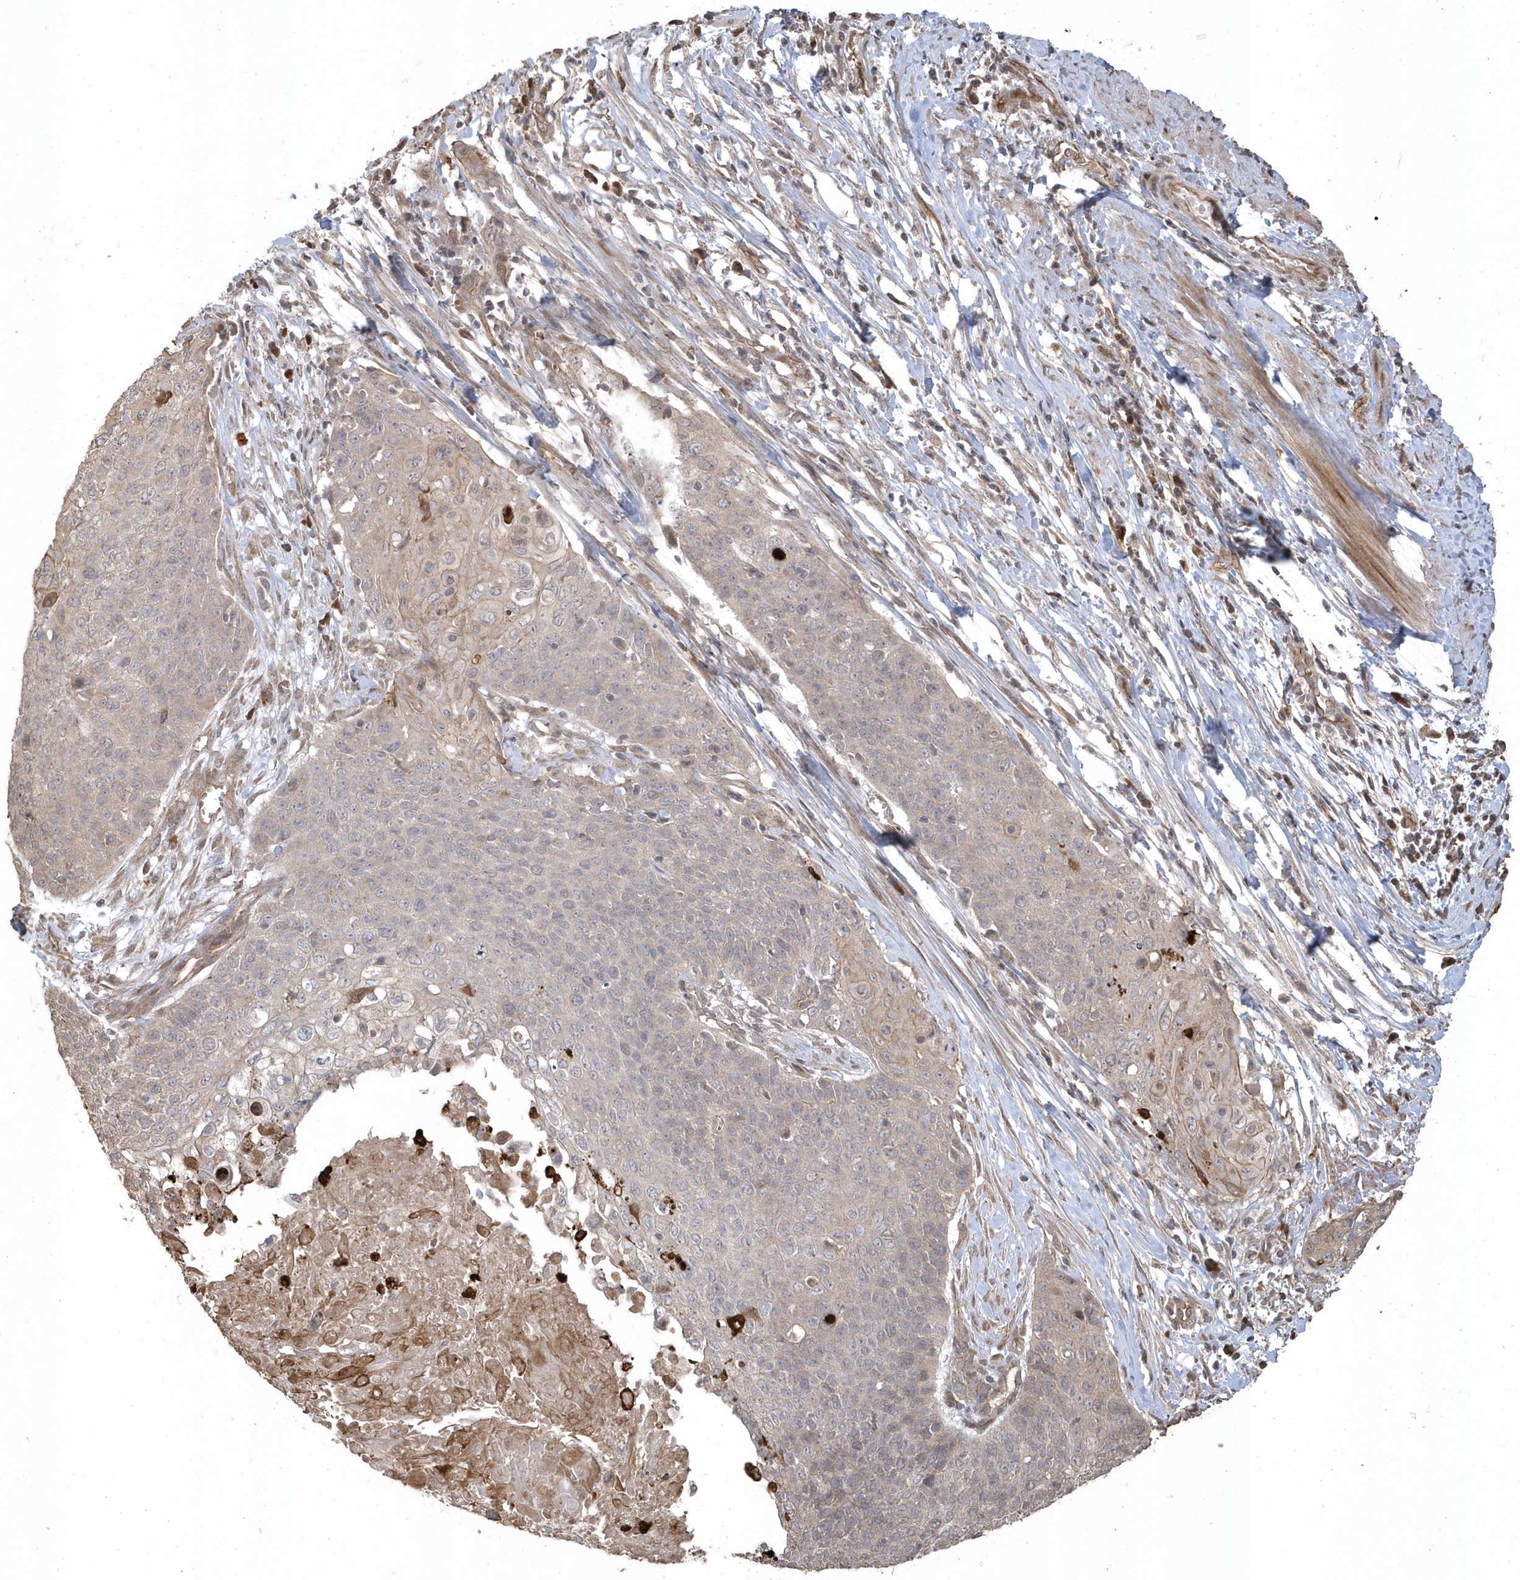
{"staining": {"intensity": "weak", "quantity": ">75%", "location": "cytoplasmic/membranous"}, "tissue": "cervical cancer", "cell_type": "Tumor cells", "image_type": "cancer", "snomed": [{"axis": "morphology", "description": "Squamous cell carcinoma, NOS"}, {"axis": "topography", "description": "Cervix"}], "caption": "Cervical cancer (squamous cell carcinoma) stained with a brown dye demonstrates weak cytoplasmic/membranous positive positivity in about >75% of tumor cells.", "gene": "HERPUD1", "patient": {"sex": "female", "age": 39}}